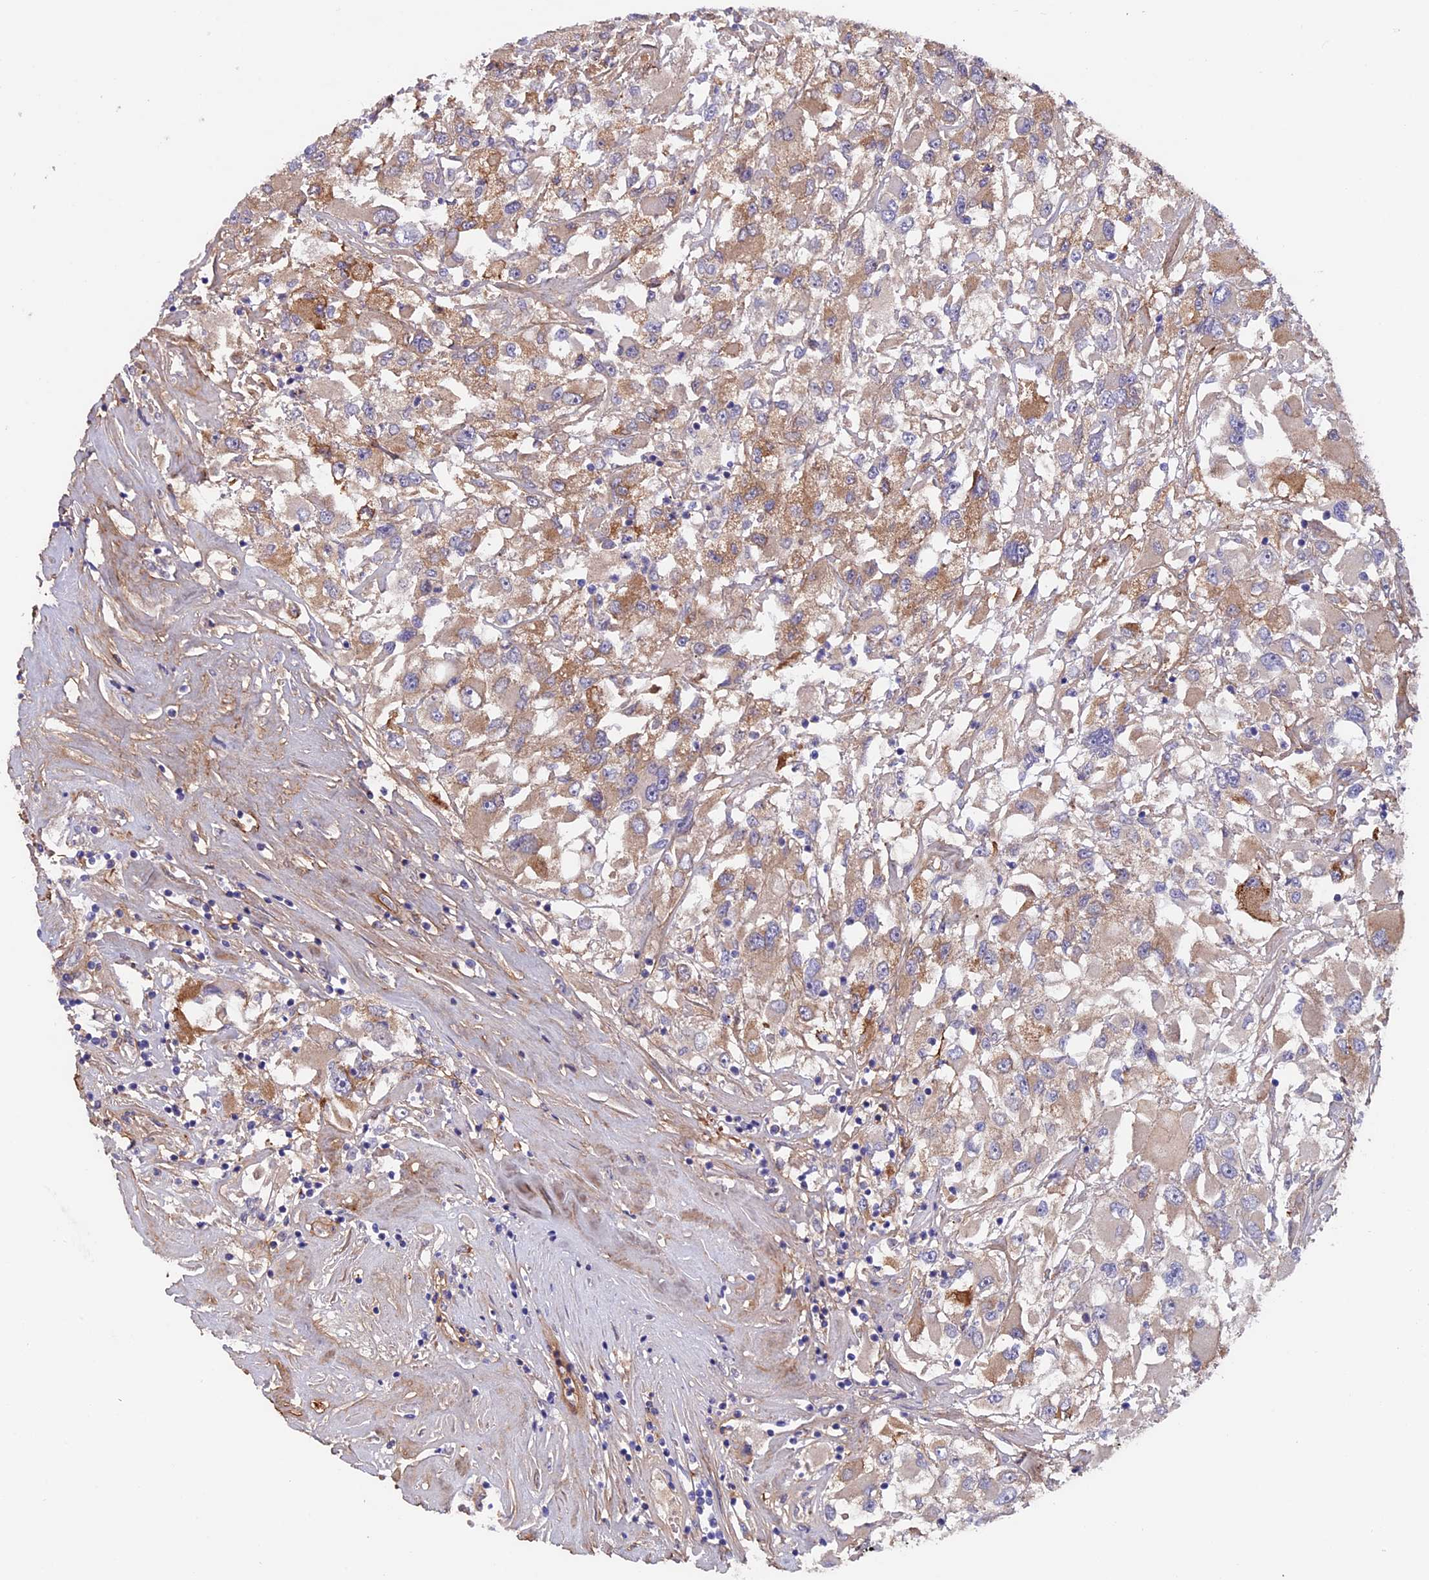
{"staining": {"intensity": "weak", "quantity": "<25%", "location": "cytoplasmic/membranous"}, "tissue": "renal cancer", "cell_type": "Tumor cells", "image_type": "cancer", "snomed": [{"axis": "morphology", "description": "Adenocarcinoma, NOS"}, {"axis": "topography", "description": "Kidney"}], "caption": "The IHC image has no significant staining in tumor cells of renal cancer tissue.", "gene": "COL4A3", "patient": {"sex": "female", "age": 52}}